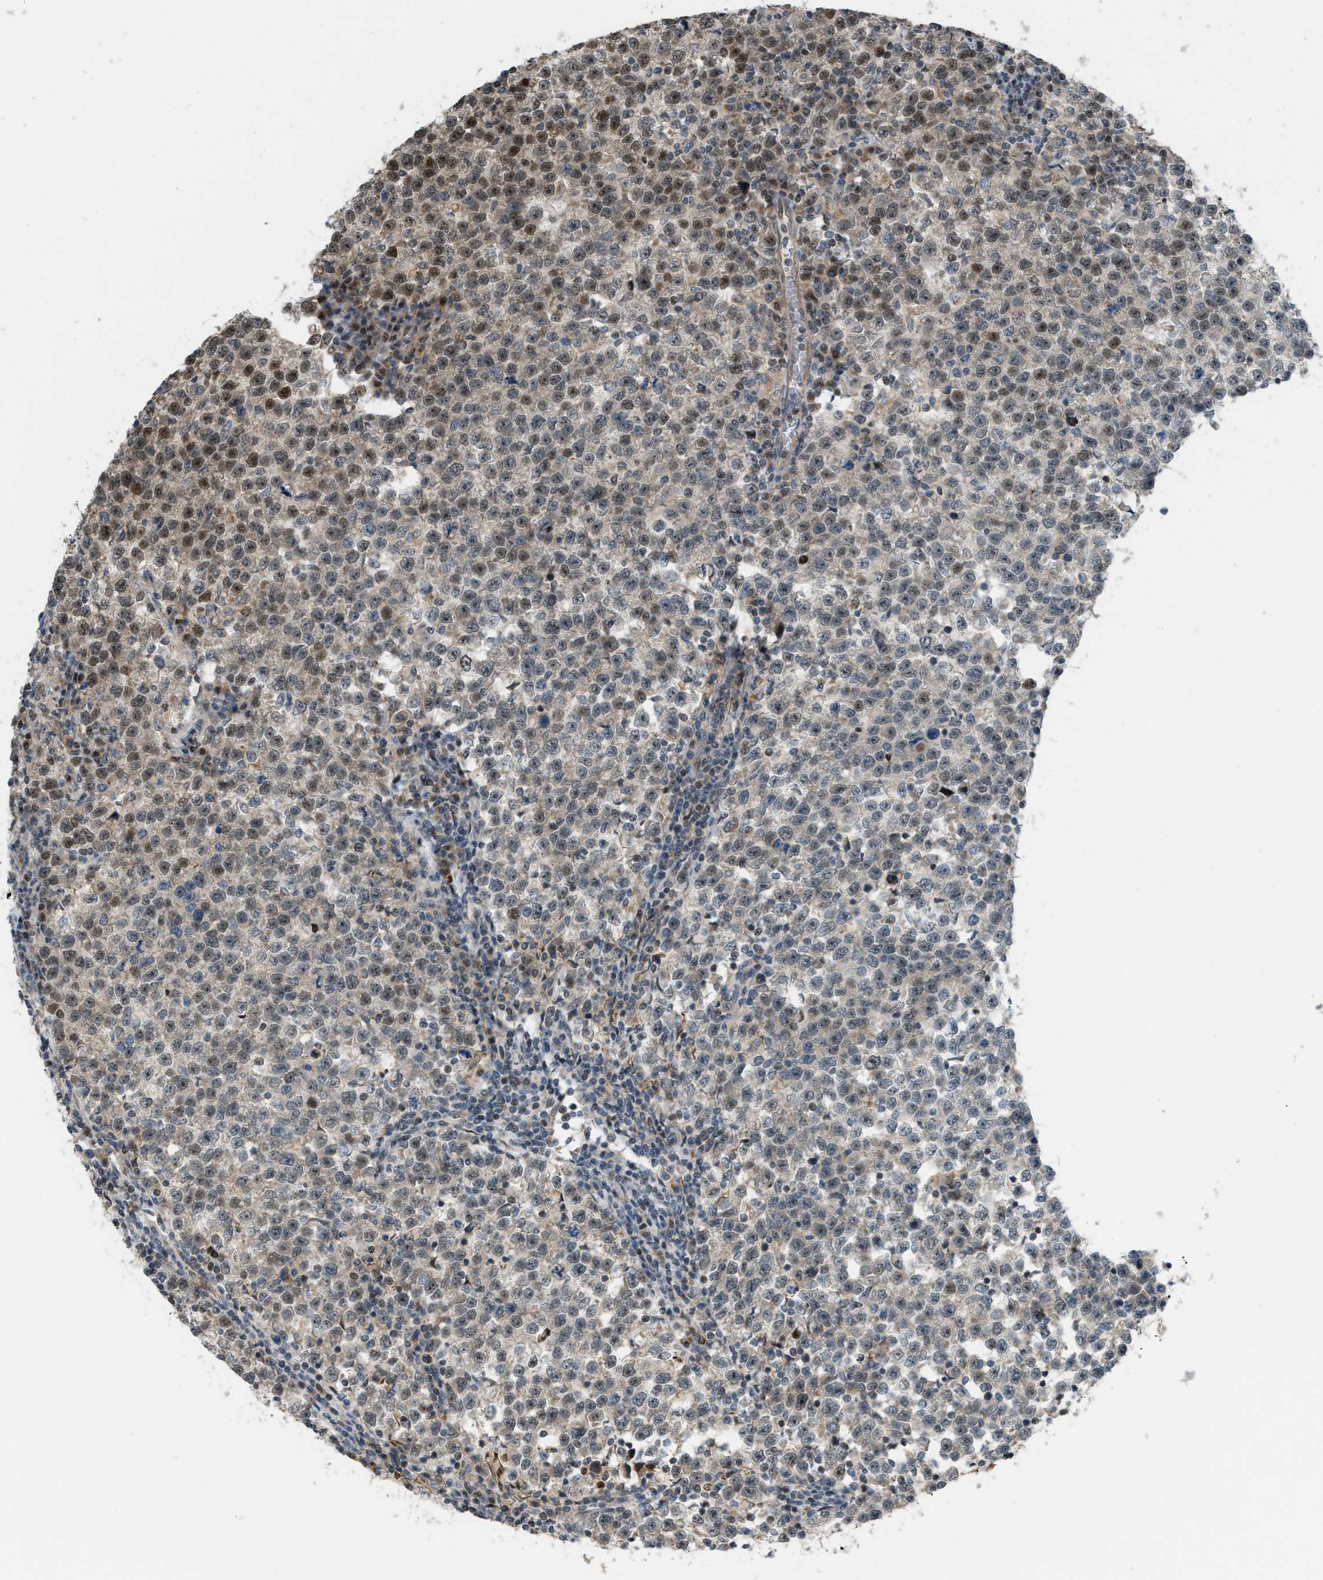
{"staining": {"intensity": "weak", "quantity": "<25%", "location": "cytoplasmic/membranous"}, "tissue": "testis cancer", "cell_type": "Tumor cells", "image_type": "cancer", "snomed": [{"axis": "morphology", "description": "Normal tissue, NOS"}, {"axis": "morphology", "description": "Seminoma, NOS"}, {"axis": "topography", "description": "Testis"}], "caption": "The photomicrograph shows no staining of tumor cells in testis cancer (seminoma).", "gene": "CCDC186", "patient": {"sex": "male", "age": 43}}